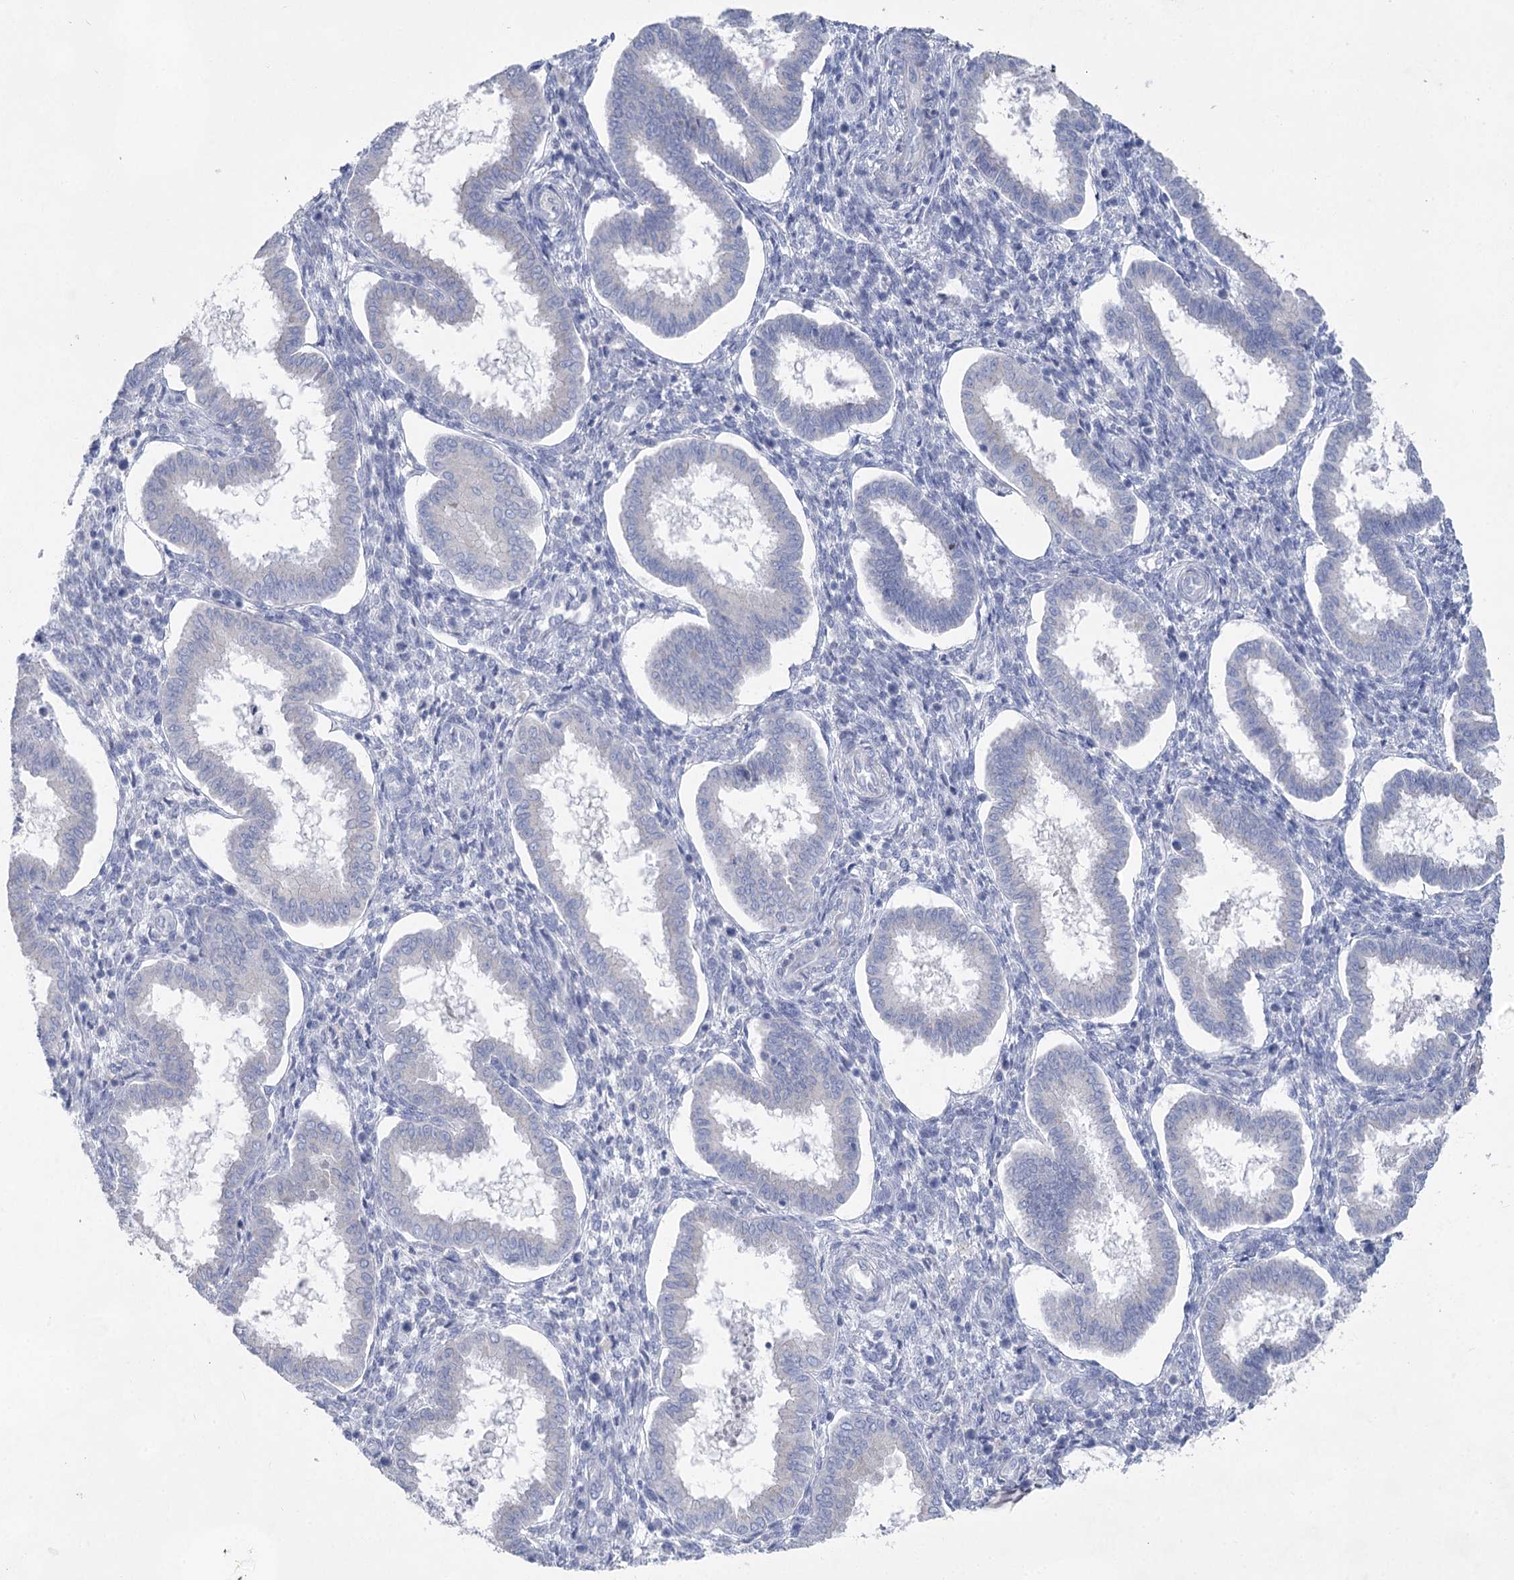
{"staining": {"intensity": "negative", "quantity": "none", "location": "none"}, "tissue": "endometrium", "cell_type": "Cells in endometrial stroma", "image_type": "normal", "snomed": [{"axis": "morphology", "description": "Normal tissue, NOS"}, {"axis": "topography", "description": "Endometrium"}], "caption": "Endometrium stained for a protein using immunohistochemistry (IHC) exhibits no positivity cells in endometrial stroma.", "gene": "WDR74", "patient": {"sex": "female", "age": 24}}